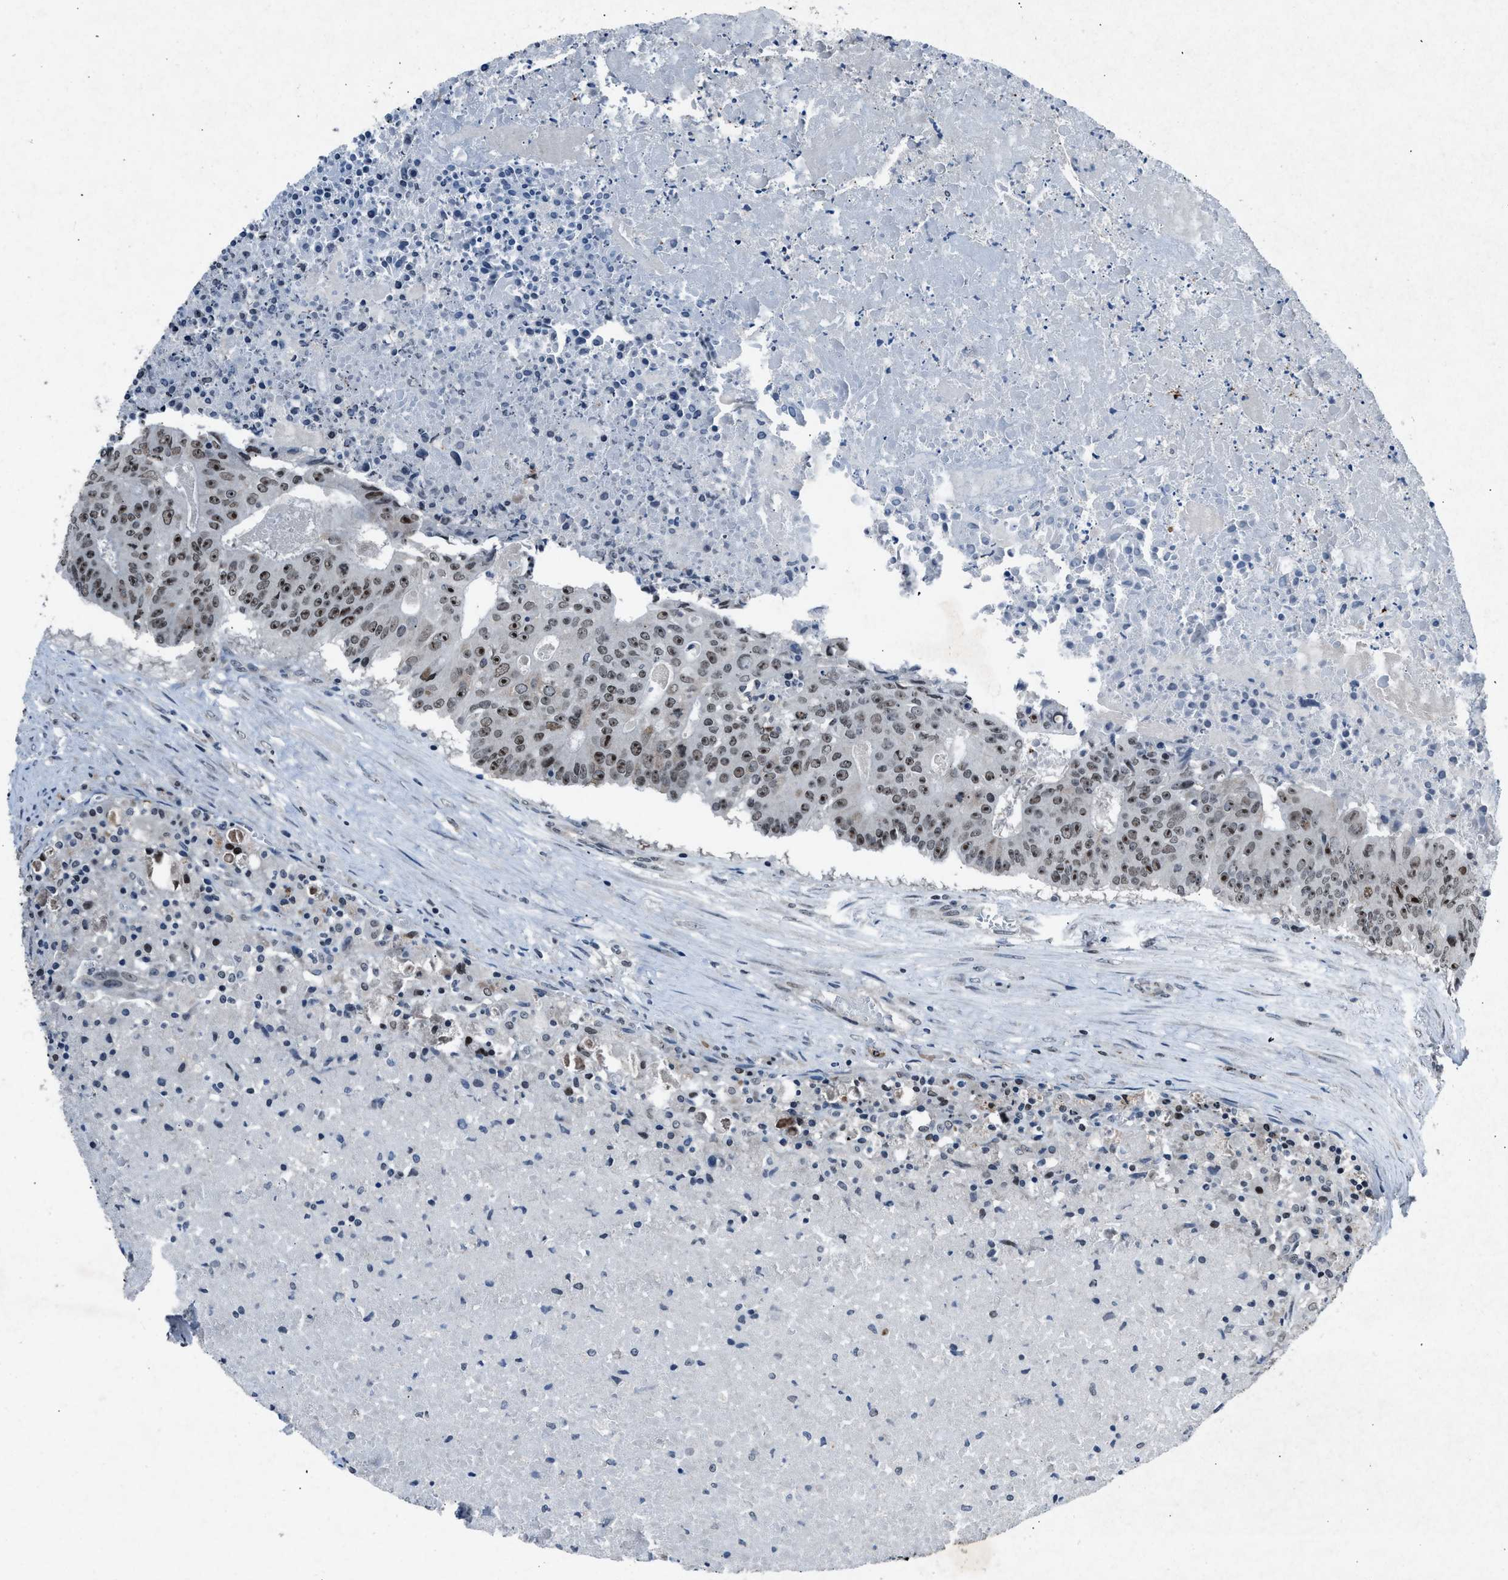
{"staining": {"intensity": "moderate", "quantity": ">75%", "location": "nuclear"}, "tissue": "colorectal cancer", "cell_type": "Tumor cells", "image_type": "cancer", "snomed": [{"axis": "morphology", "description": "Adenocarcinoma, NOS"}, {"axis": "topography", "description": "Colon"}], "caption": "The micrograph exhibits immunohistochemical staining of colorectal cancer (adenocarcinoma). There is moderate nuclear staining is present in approximately >75% of tumor cells.", "gene": "ADCY1", "patient": {"sex": "male", "age": 87}}